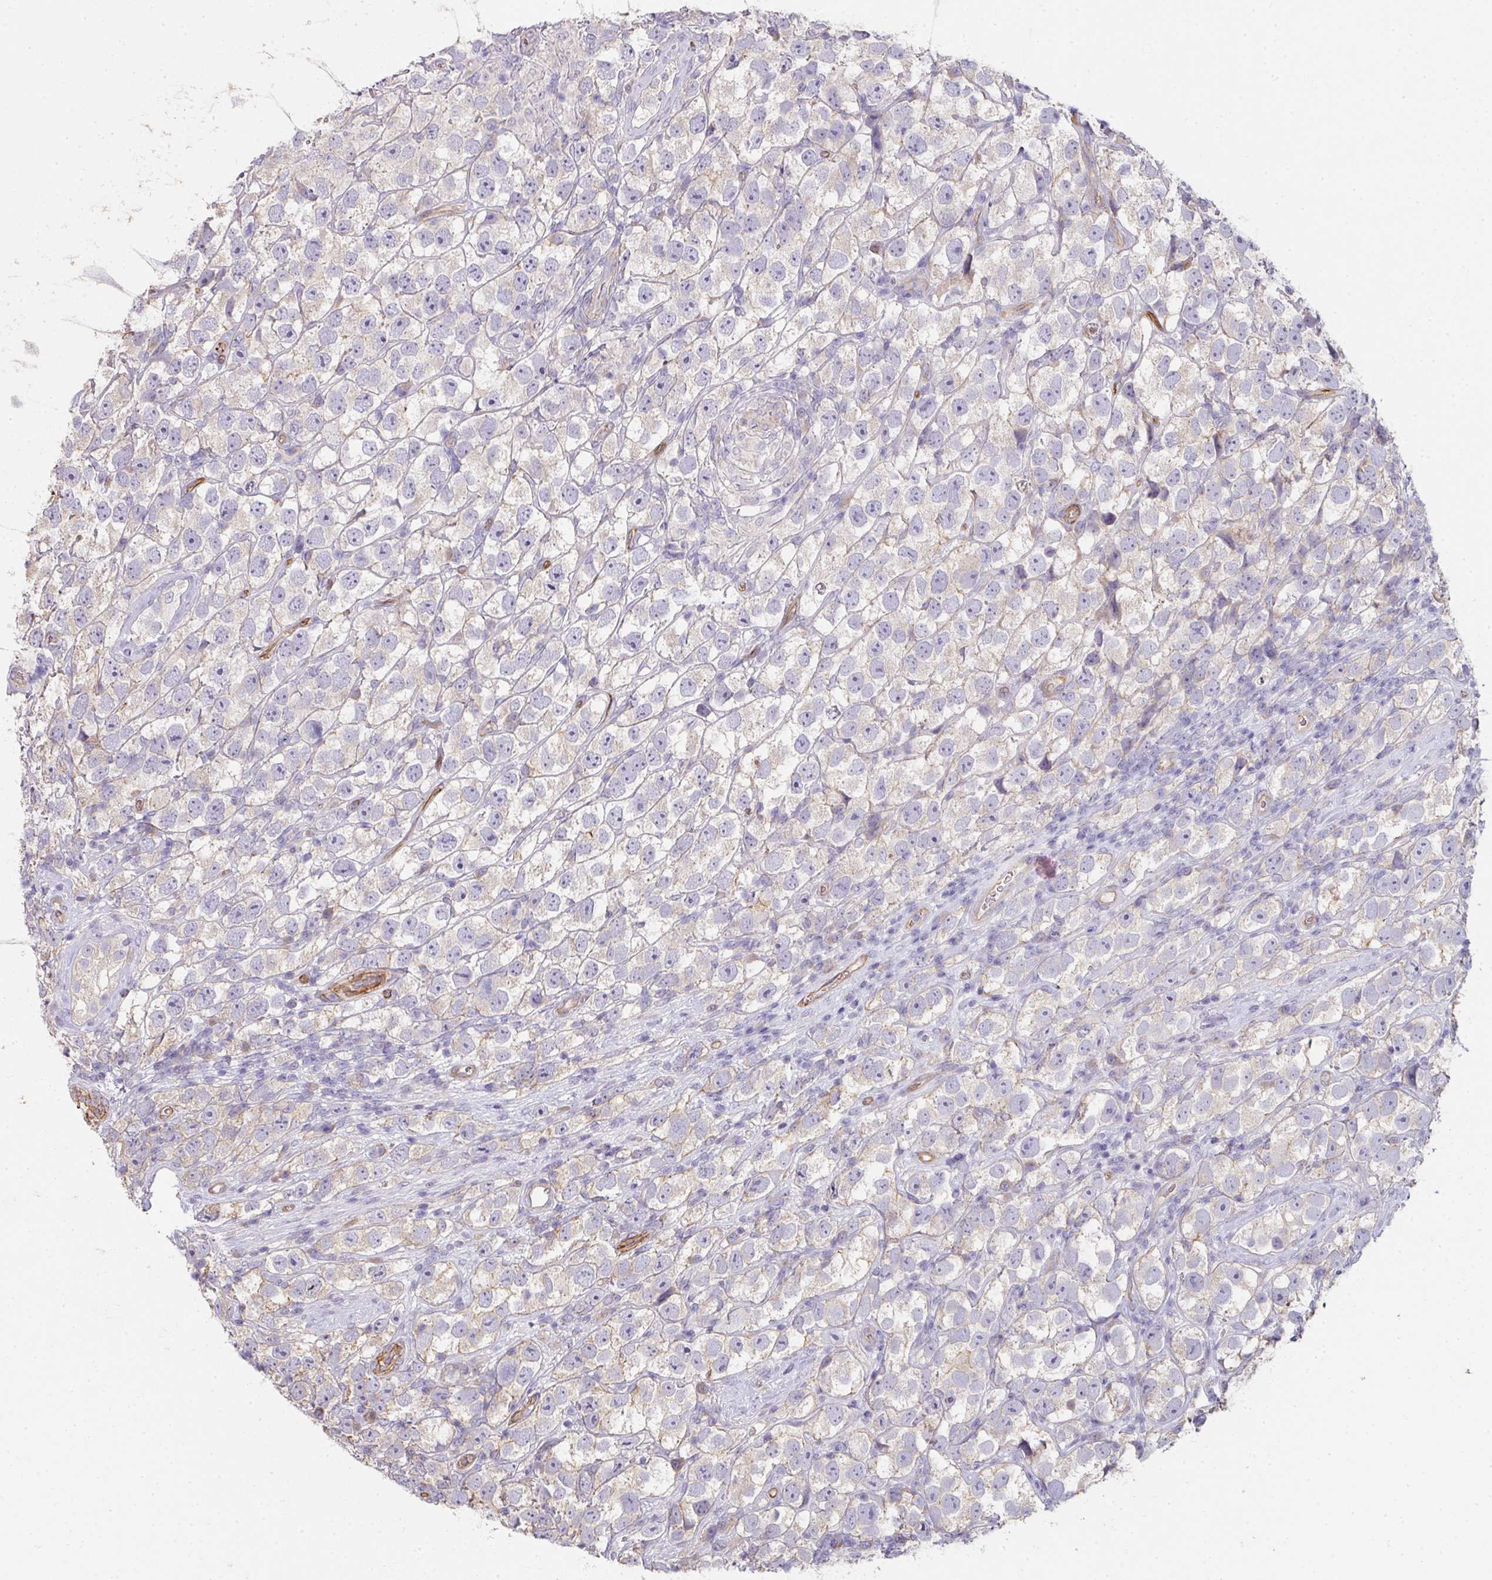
{"staining": {"intensity": "negative", "quantity": "none", "location": "none"}, "tissue": "testis cancer", "cell_type": "Tumor cells", "image_type": "cancer", "snomed": [{"axis": "morphology", "description": "Seminoma, NOS"}, {"axis": "topography", "description": "Testis"}], "caption": "Testis cancer stained for a protein using immunohistochemistry (IHC) demonstrates no staining tumor cells.", "gene": "PCDH1", "patient": {"sex": "male", "age": 26}}